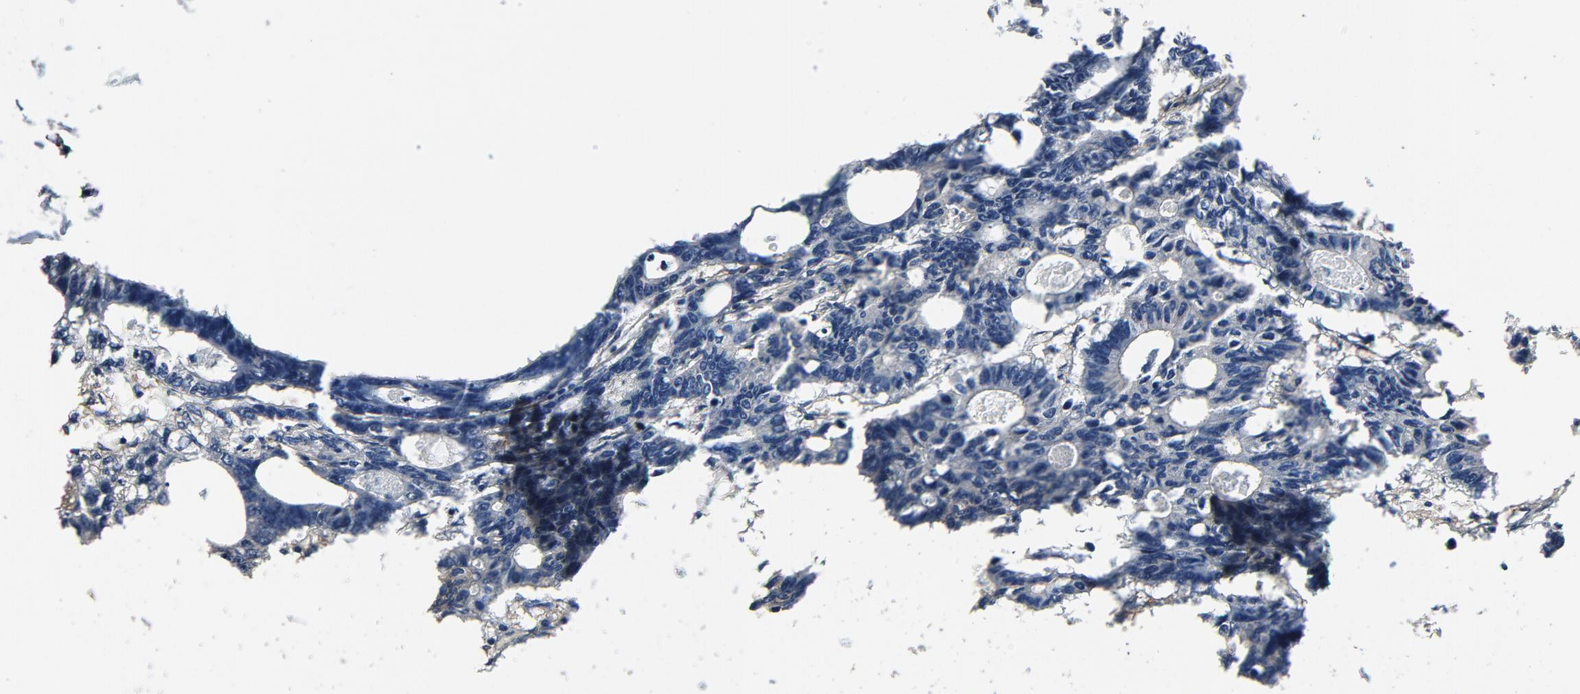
{"staining": {"intensity": "negative", "quantity": "none", "location": "none"}, "tissue": "colorectal cancer", "cell_type": "Tumor cells", "image_type": "cancer", "snomed": [{"axis": "morphology", "description": "Adenocarcinoma, NOS"}, {"axis": "topography", "description": "Colon"}], "caption": "IHC photomicrograph of human colorectal adenocarcinoma stained for a protein (brown), which shows no expression in tumor cells.", "gene": "SOX6", "patient": {"sex": "female", "age": 55}}